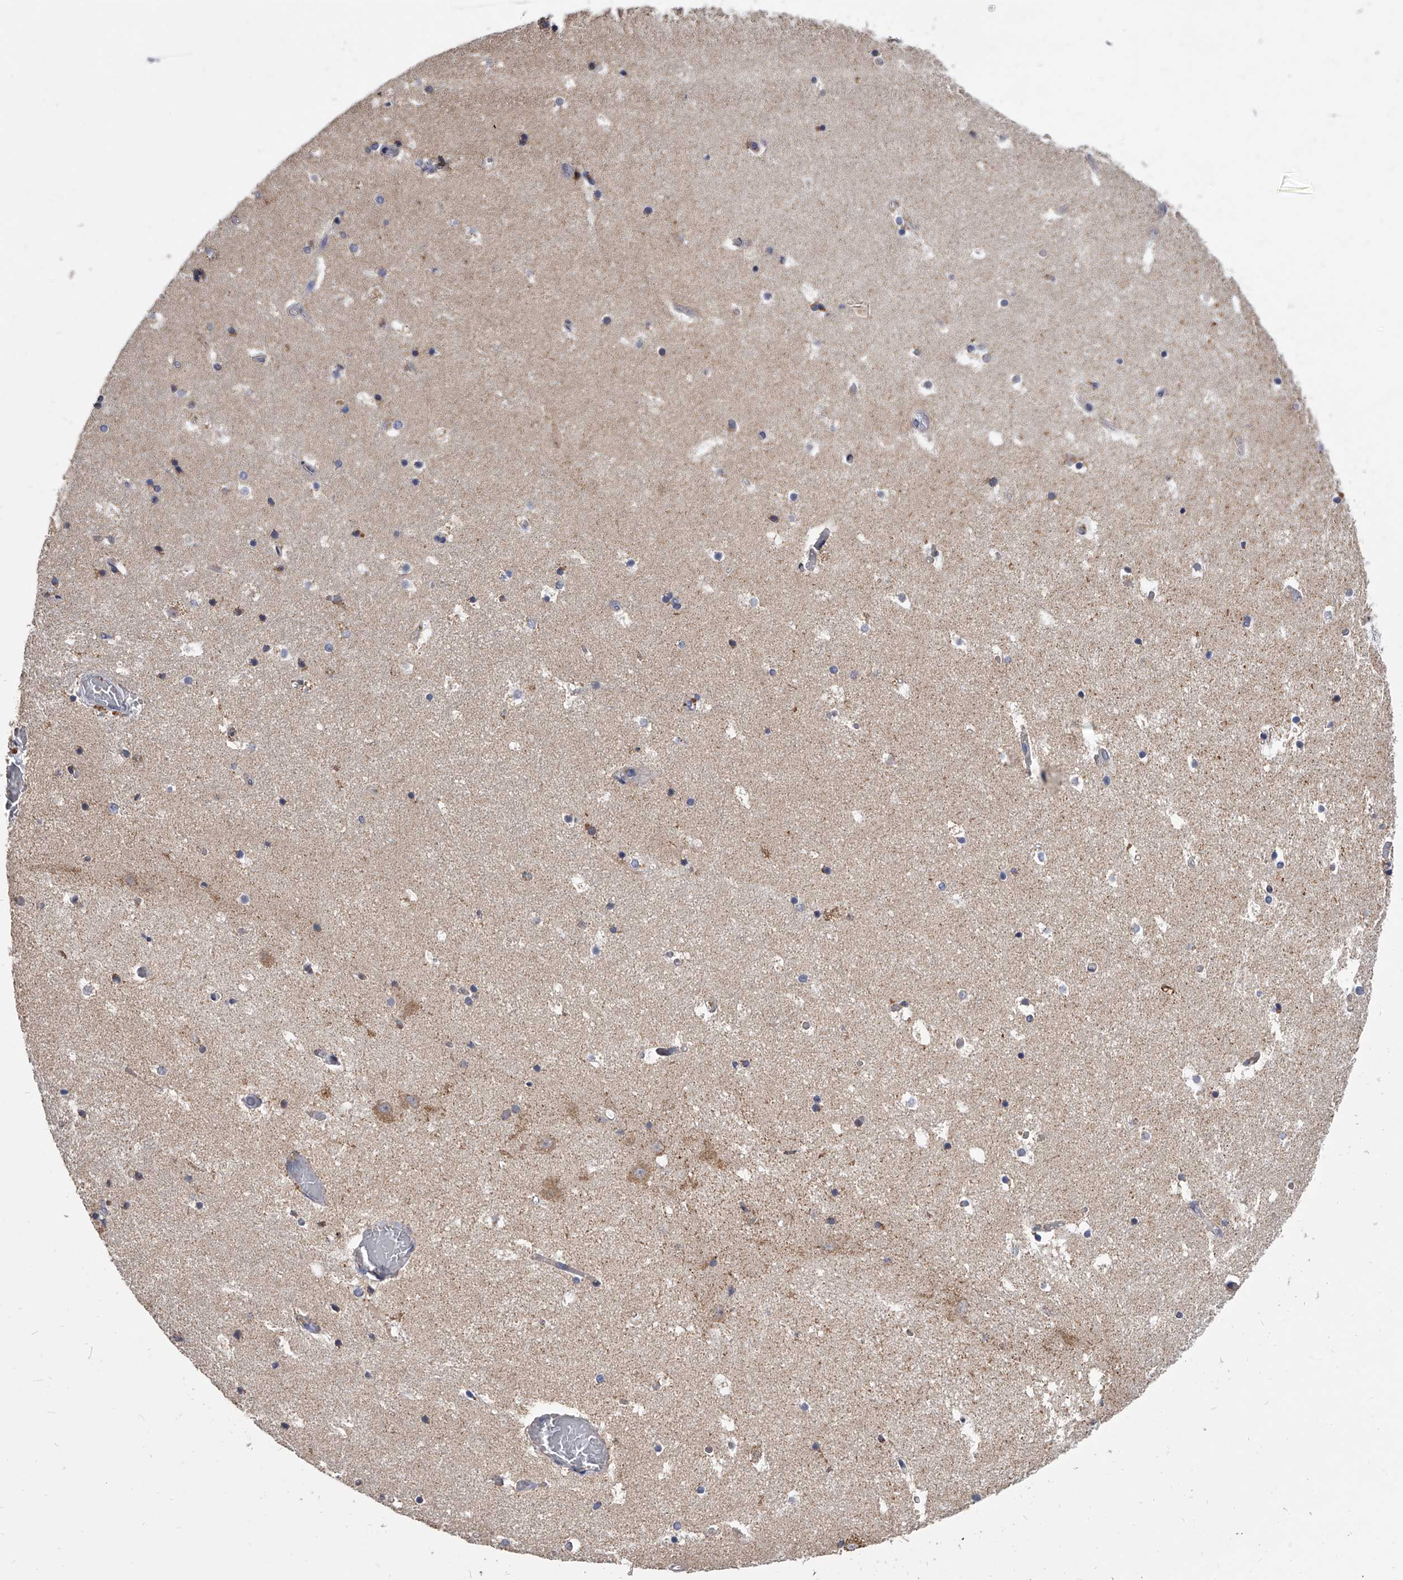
{"staining": {"intensity": "negative", "quantity": "none", "location": "none"}, "tissue": "hippocampus", "cell_type": "Glial cells", "image_type": "normal", "snomed": [{"axis": "morphology", "description": "Normal tissue, NOS"}, {"axis": "topography", "description": "Hippocampus"}], "caption": "A high-resolution photomicrograph shows immunohistochemistry (IHC) staining of benign hippocampus, which shows no significant positivity in glial cells.", "gene": "MRPL28", "patient": {"sex": "female", "age": 52}}